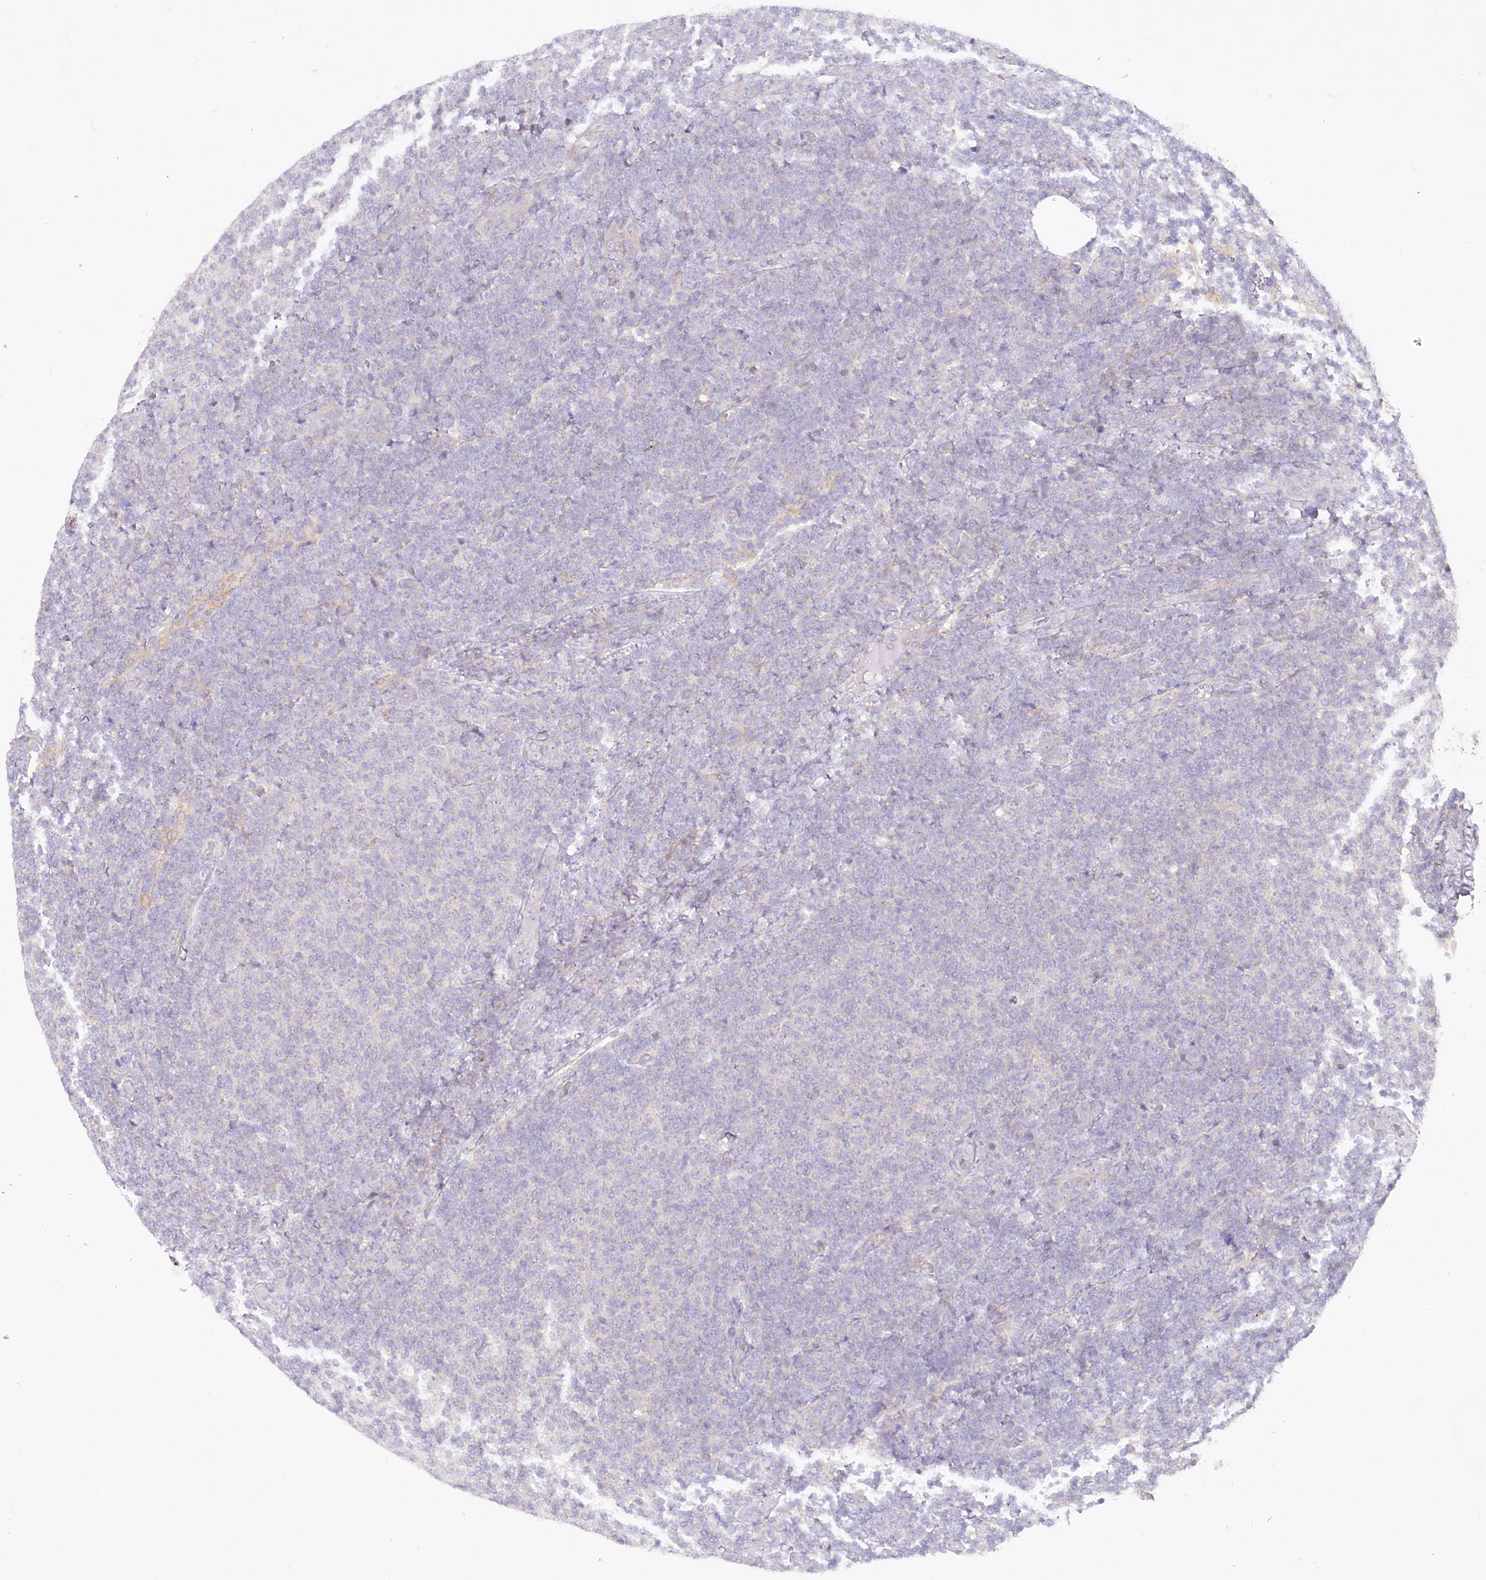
{"staining": {"intensity": "negative", "quantity": "none", "location": "none"}, "tissue": "lymphoma", "cell_type": "Tumor cells", "image_type": "cancer", "snomed": [{"axis": "morphology", "description": "Malignant lymphoma, non-Hodgkin's type, Low grade"}, {"axis": "topography", "description": "Lymph node"}], "caption": "This is an immunohistochemistry (IHC) micrograph of human lymphoma. There is no positivity in tumor cells.", "gene": "EFHC2", "patient": {"sex": "male", "age": 66}}